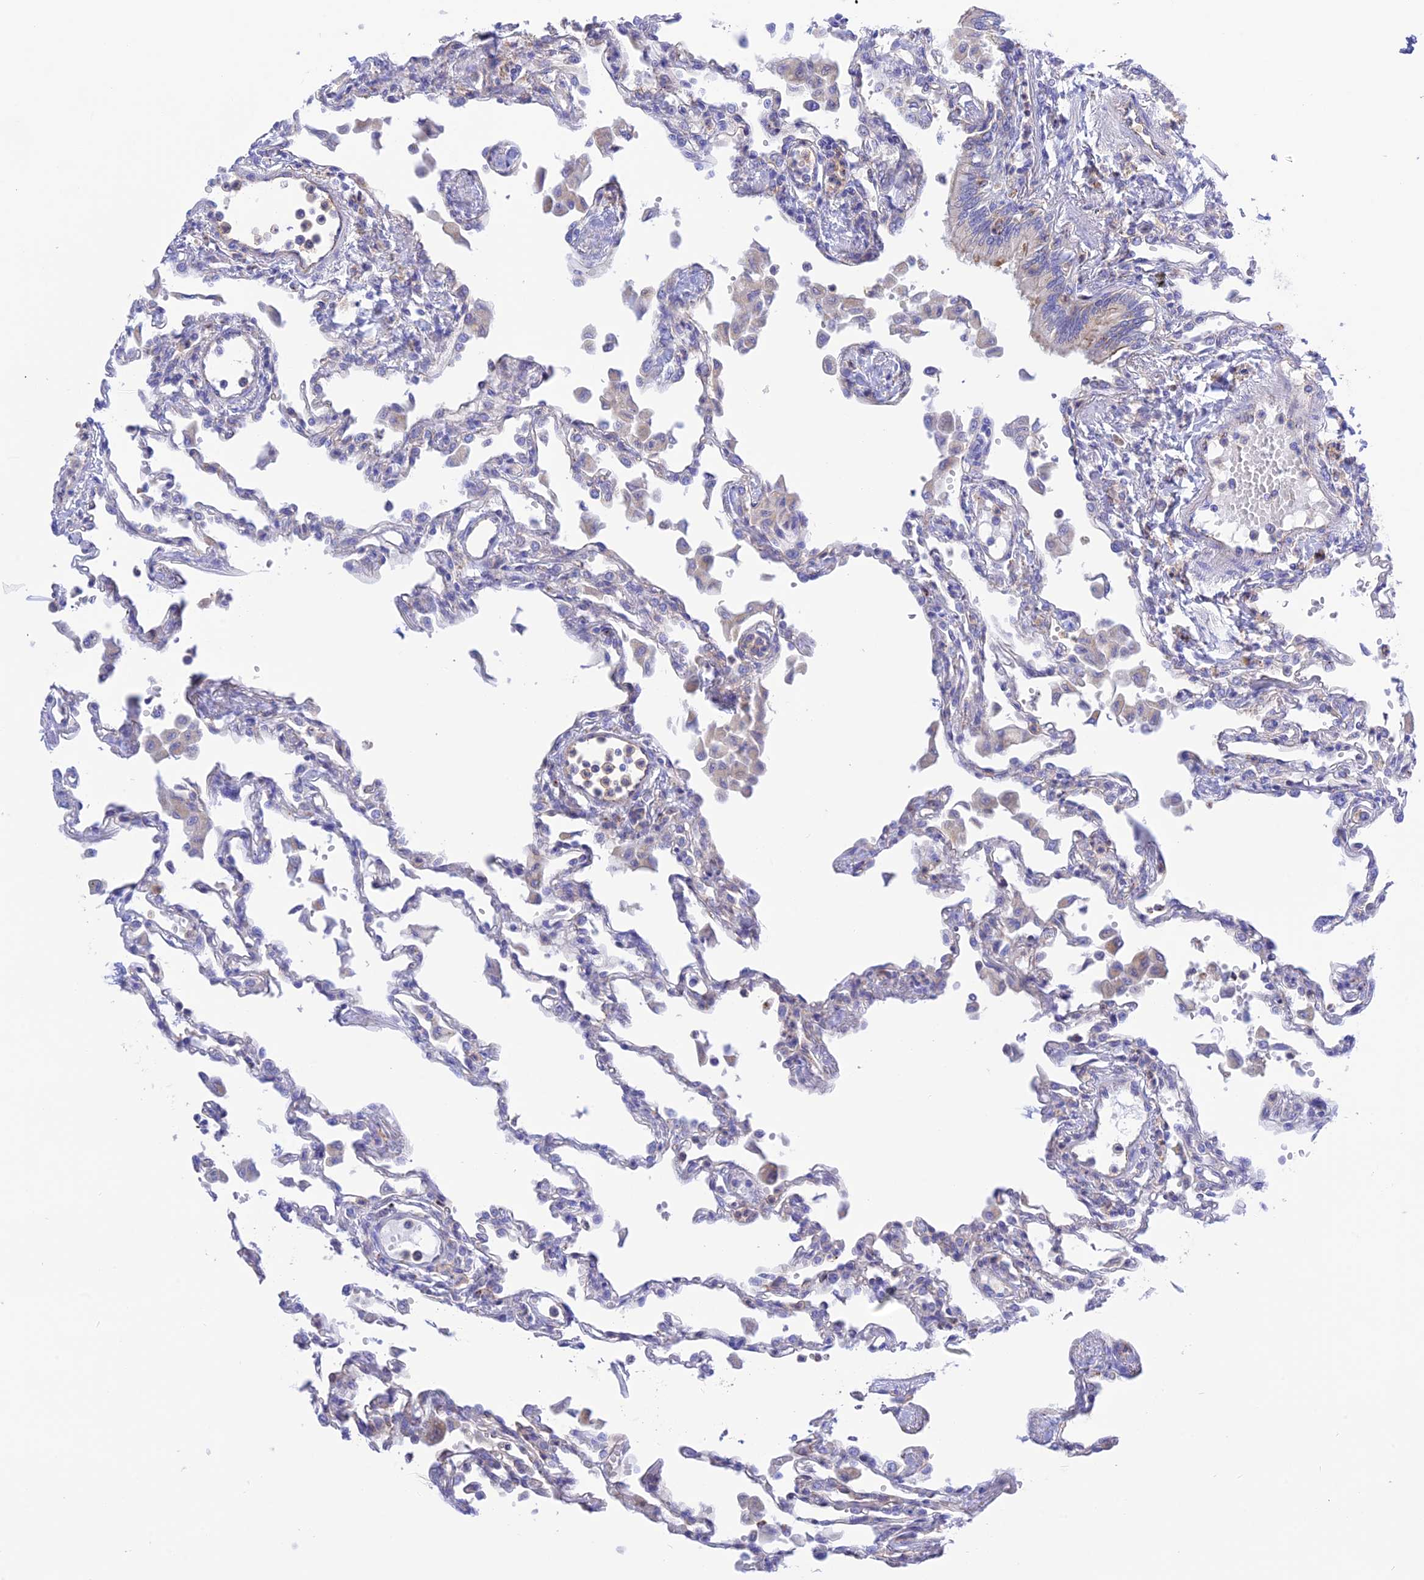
{"staining": {"intensity": "negative", "quantity": "none", "location": "none"}, "tissue": "lung", "cell_type": "Alveolar cells", "image_type": "normal", "snomed": [{"axis": "morphology", "description": "Normal tissue, NOS"}, {"axis": "topography", "description": "Bronchus"}, {"axis": "topography", "description": "Lung"}], "caption": "IHC micrograph of unremarkable human lung stained for a protein (brown), which reveals no positivity in alveolar cells.", "gene": "CHSY3", "patient": {"sex": "female", "age": 49}}